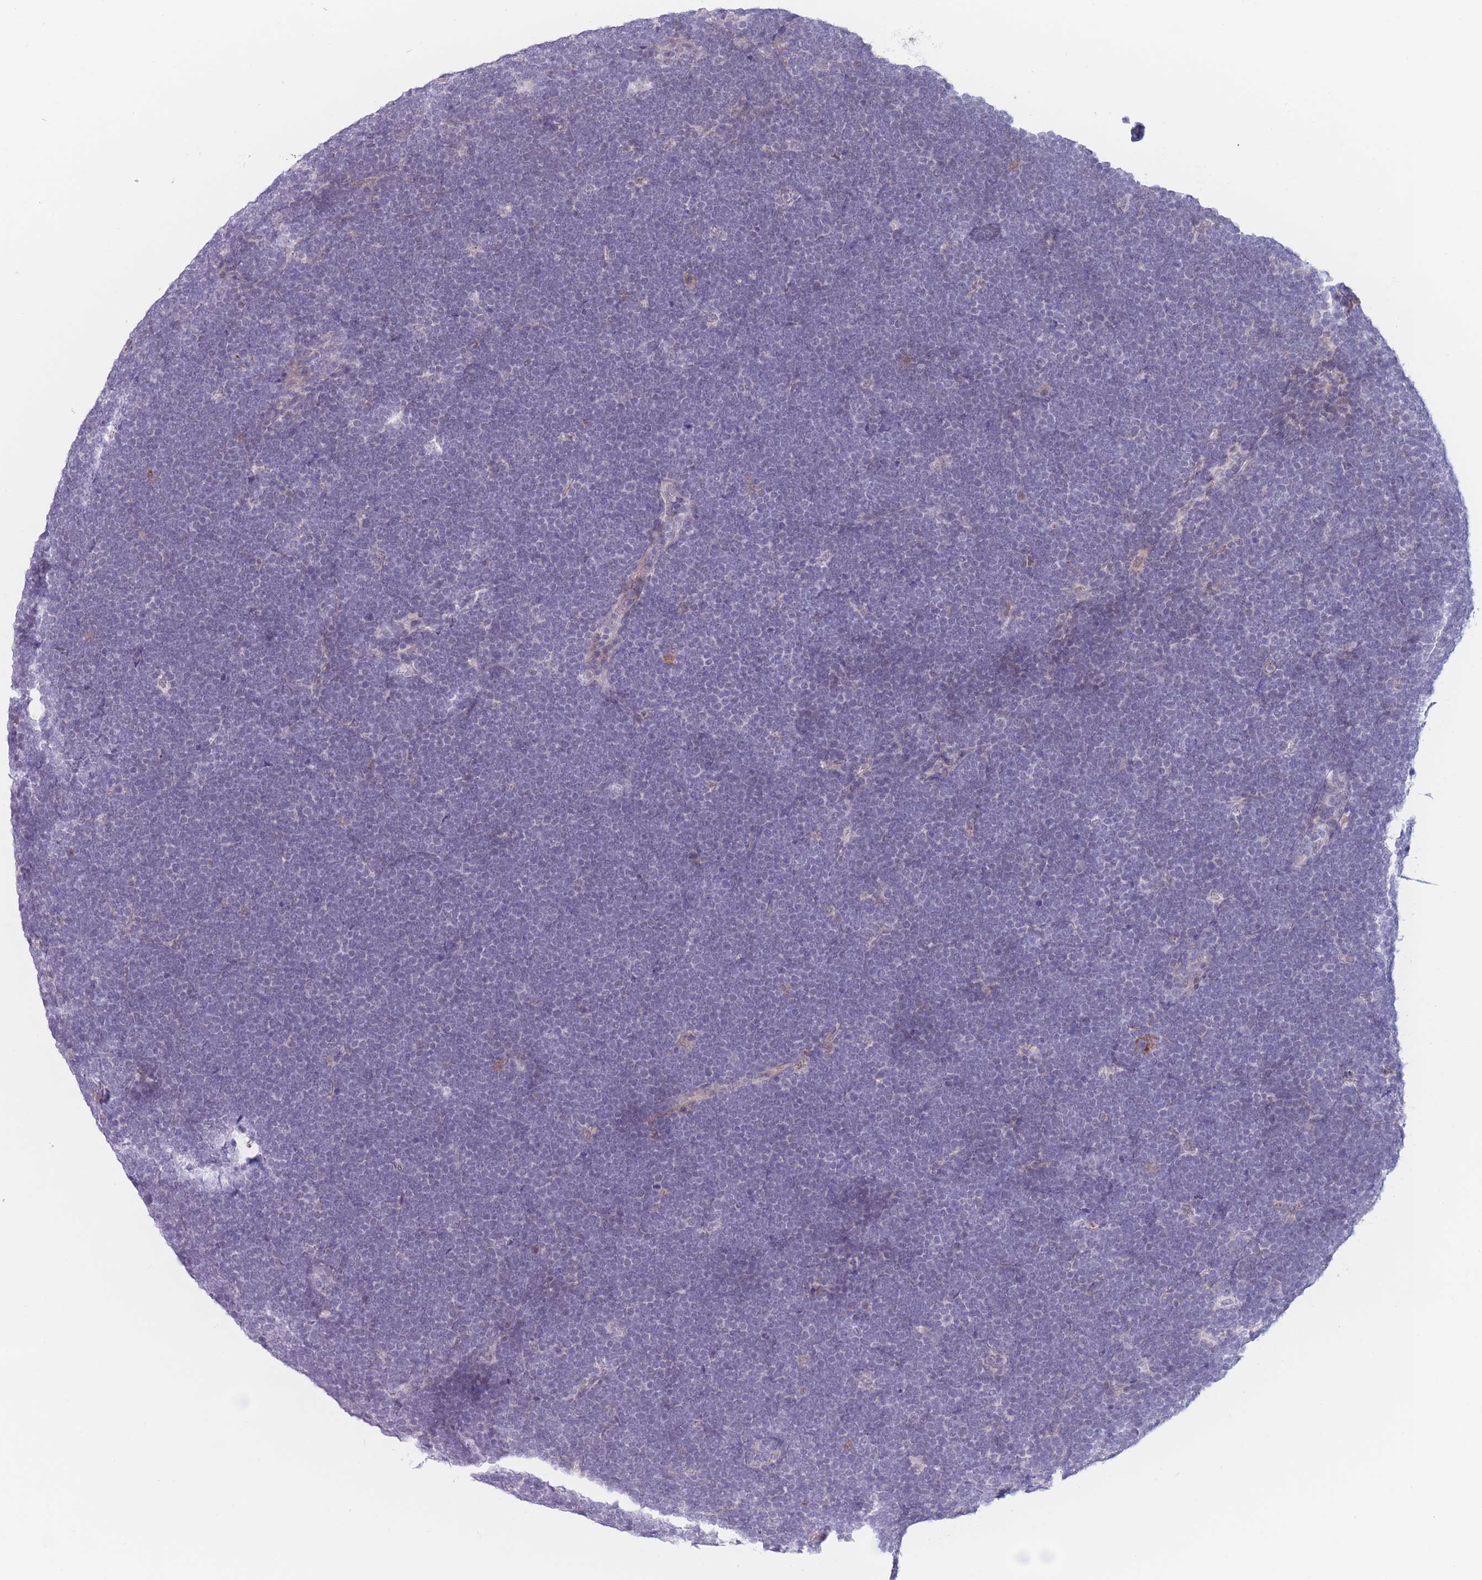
{"staining": {"intensity": "negative", "quantity": "none", "location": "none"}, "tissue": "lymphoma", "cell_type": "Tumor cells", "image_type": "cancer", "snomed": [{"axis": "morphology", "description": "Malignant lymphoma, non-Hodgkin's type, High grade"}, {"axis": "topography", "description": "Lymph node"}], "caption": "DAB (3,3'-diaminobenzidine) immunohistochemical staining of human malignant lymphoma, non-Hodgkin's type (high-grade) displays no significant positivity in tumor cells.", "gene": "PODXL", "patient": {"sex": "male", "age": 13}}